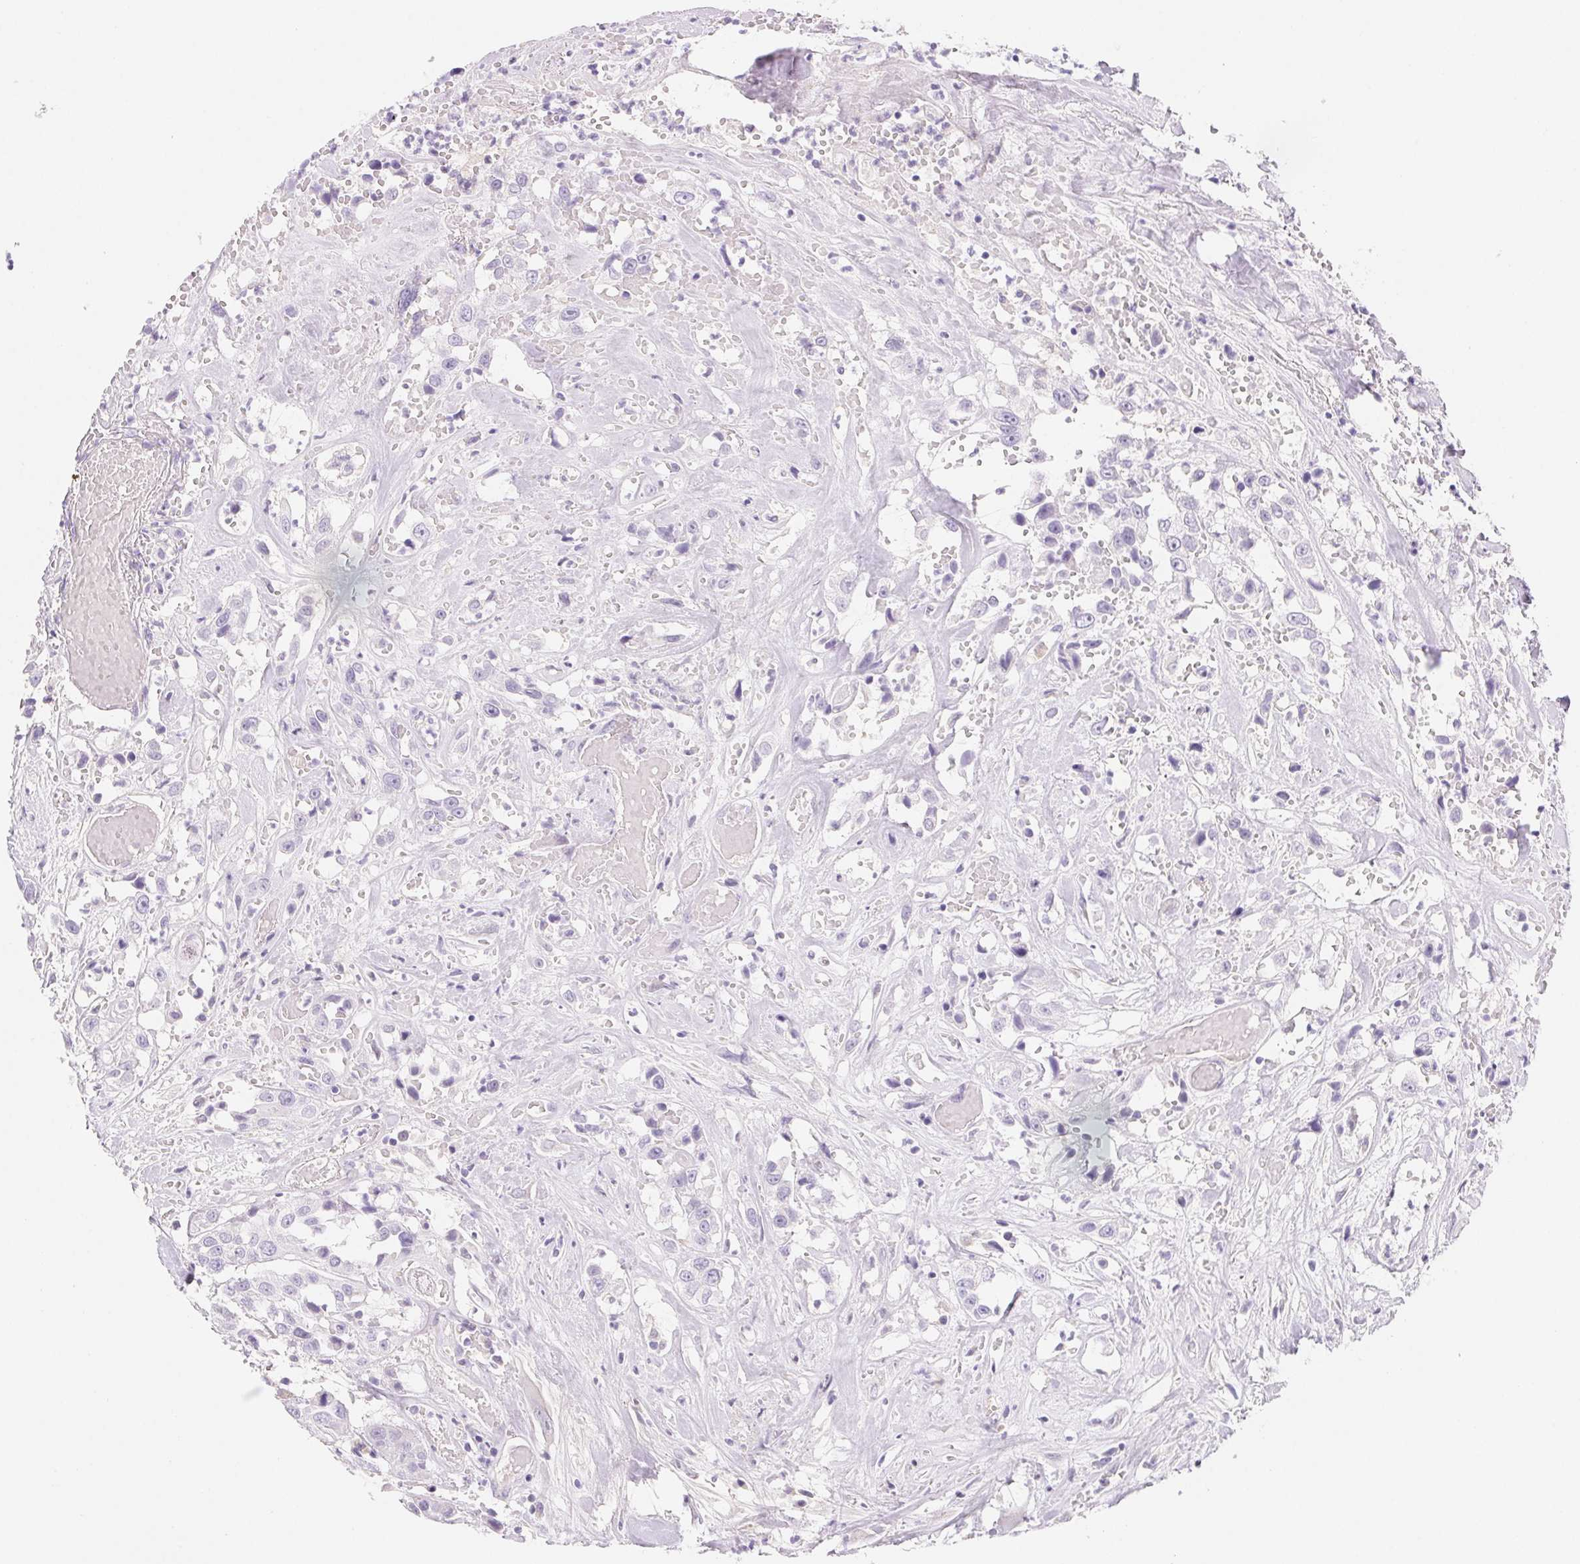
{"staining": {"intensity": "negative", "quantity": "none", "location": "none"}, "tissue": "head and neck cancer", "cell_type": "Tumor cells", "image_type": "cancer", "snomed": [{"axis": "morphology", "description": "Squamous cell carcinoma, NOS"}, {"axis": "topography", "description": "Head-Neck"}], "caption": "Immunohistochemistry of head and neck cancer demonstrates no positivity in tumor cells. The staining was performed using DAB (3,3'-diaminobenzidine) to visualize the protein expression in brown, while the nuclei were stained in blue with hematoxylin (Magnification: 20x).", "gene": "CTNND2", "patient": {"sex": "male", "age": 57}}